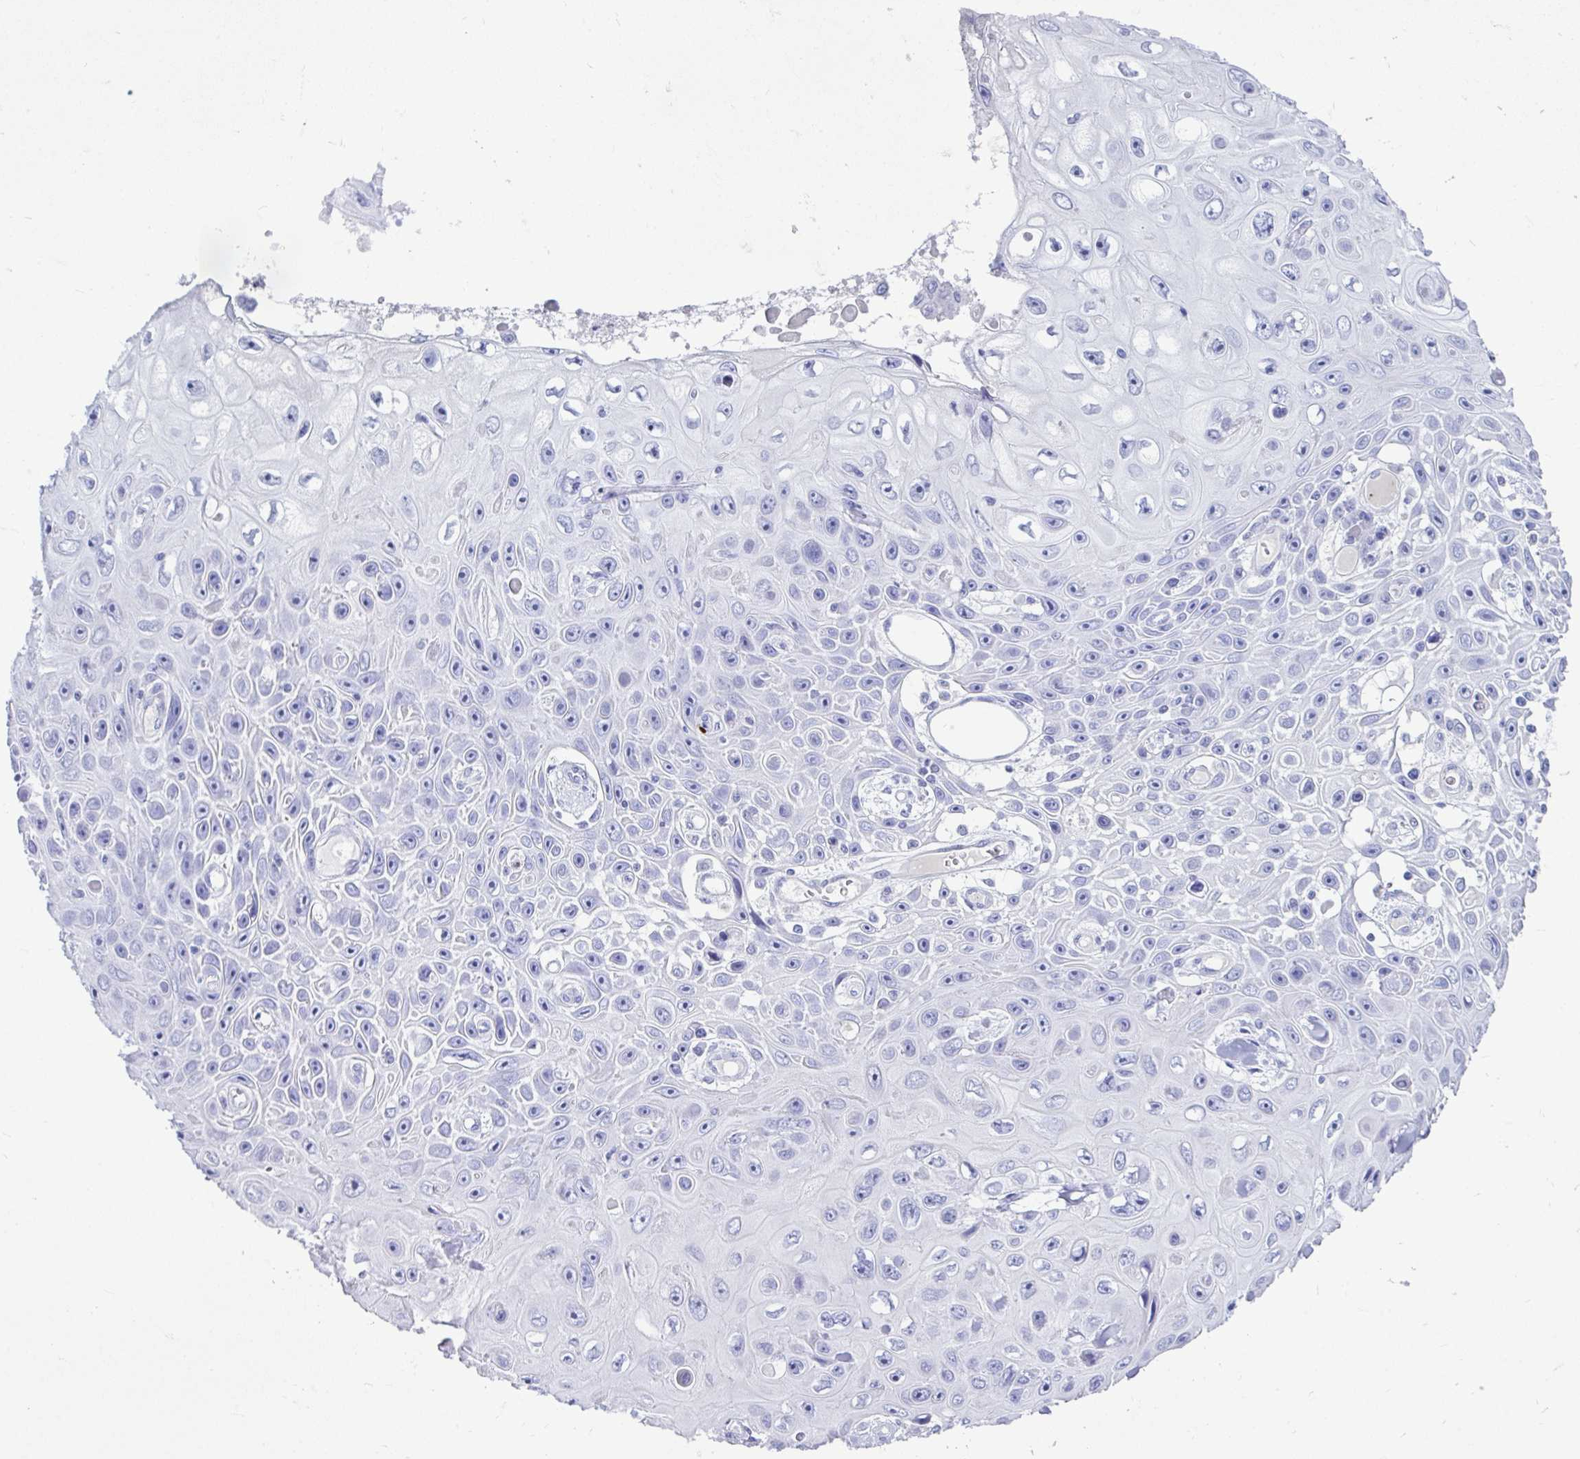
{"staining": {"intensity": "negative", "quantity": "none", "location": "none"}, "tissue": "skin cancer", "cell_type": "Tumor cells", "image_type": "cancer", "snomed": [{"axis": "morphology", "description": "Squamous cell carcinoma, NOS"}, {"axis": "topography", "description": "Skin"}], "caption": "The histopathology image reveals no significant staining in tumor cells of skin cancer.", "gene": "SMIM9", "patient": {"sex": "male", "age": 82}}